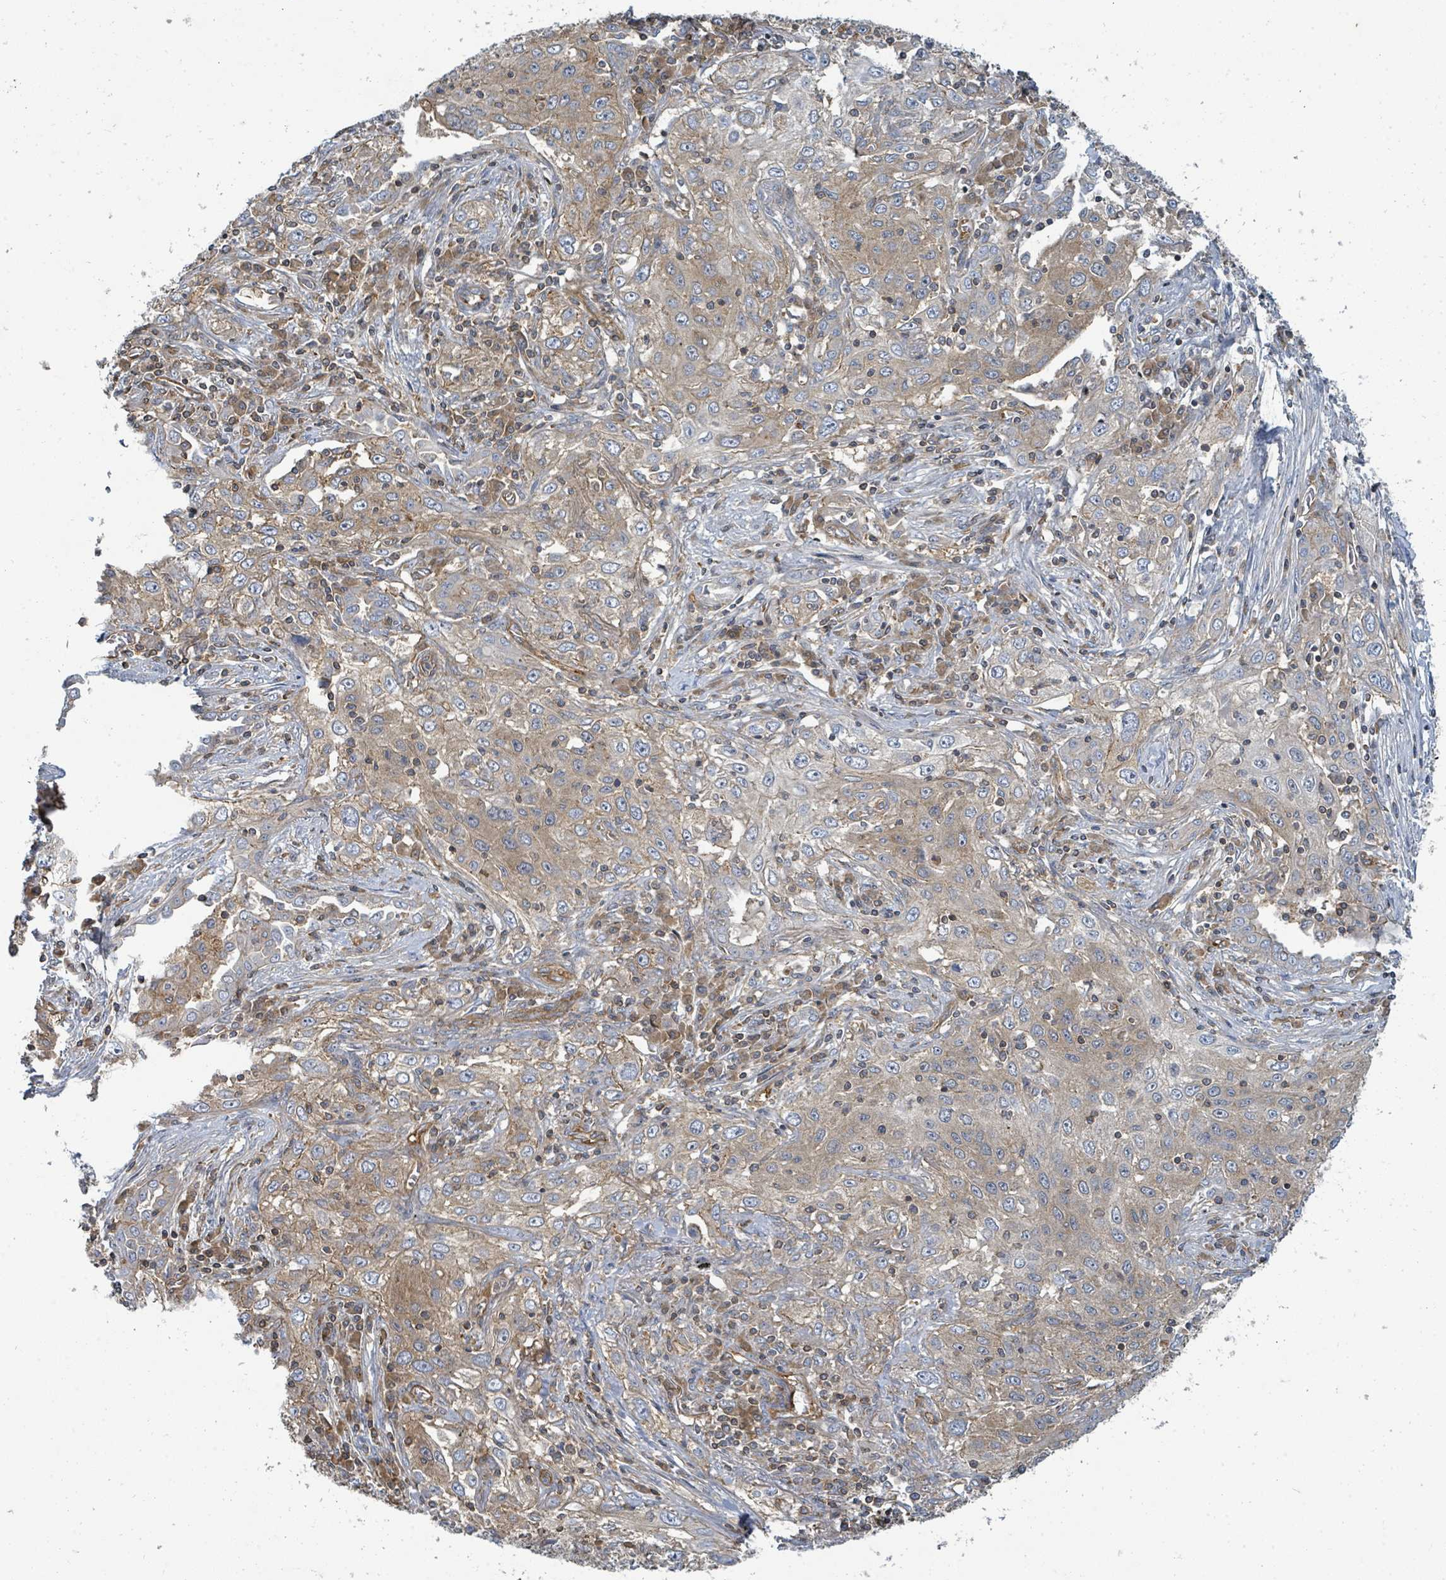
{"staining": {"intensity": "weak", "quantity": "25%-75%", "location": "cytoplasmic/membranous"}, "tissue": "lung cancer", "cell_type": "Tumor cells", "image_type": "cancer", "snomed": [{"axis": "morphology", "description": "Squamous cell carcinoma, NOS"}, {"axis": "topography", "description": "Lung"}], "caption": "High-power microscopy captured an IHC micrograph of lung squamous cell carcinoma, revealing weak cytoplasmic/membranous positivity in about 25%-75% of tumor cells.", "gene": "BOLA2B", "patient": {"sex": "female", "age": 69}}